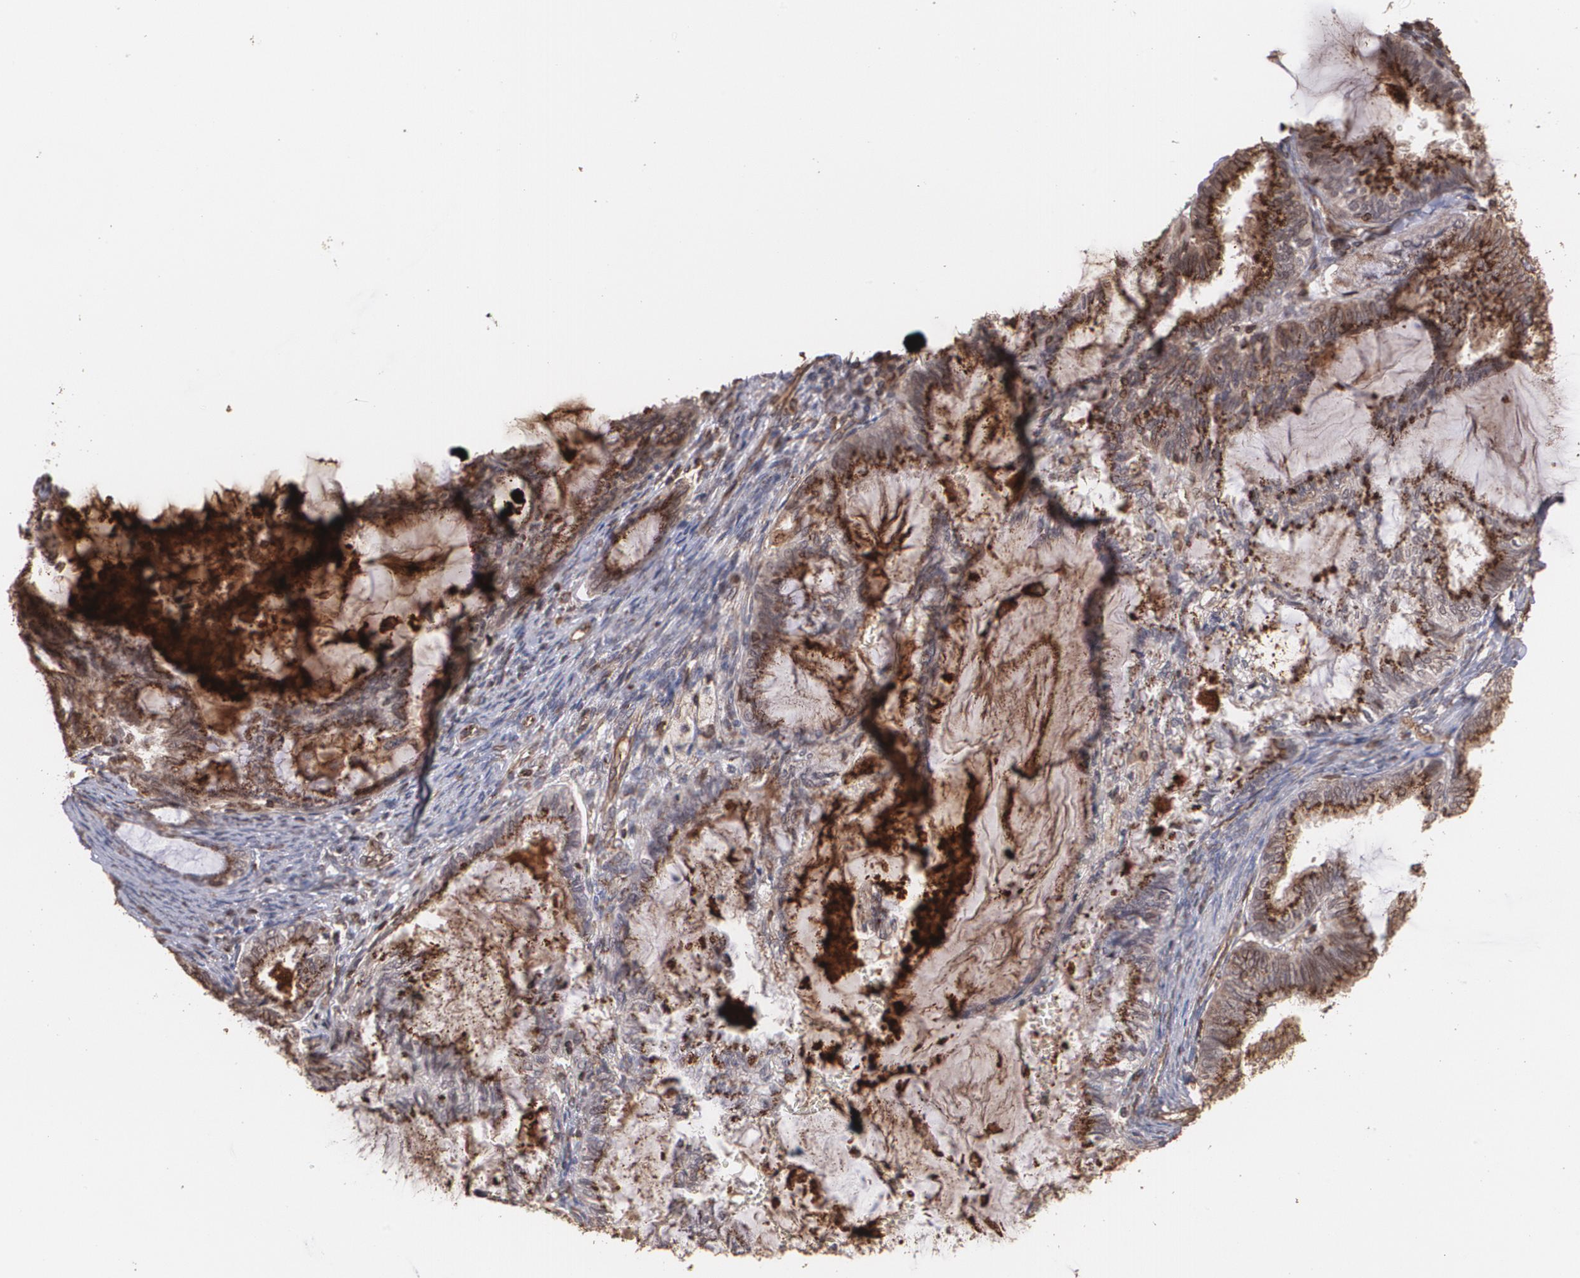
{"staining": {"intensity": "moderate", "quantity": "25%-75%", "location": "cytoplasmic/membranous"}, "tissue": "endometrial cancer", "cell_type": "Tumor cells", "image_type": "cancer", "snomed": [{"axis": "morphology", "description": "Adenocarcinoma, NOS"}, {"axis": "topography", "description": "Endometrium"}], "caption": "Immunohistochemical staining of endometrial cancer (adenocarcinoma) reveals medium levels of moderate cytoplasmic/membranous protein positivity in approximately 25%-75% of tumor cells.", "gene": "TRIP11", "patient": {"sex": "female", "age": 86}}